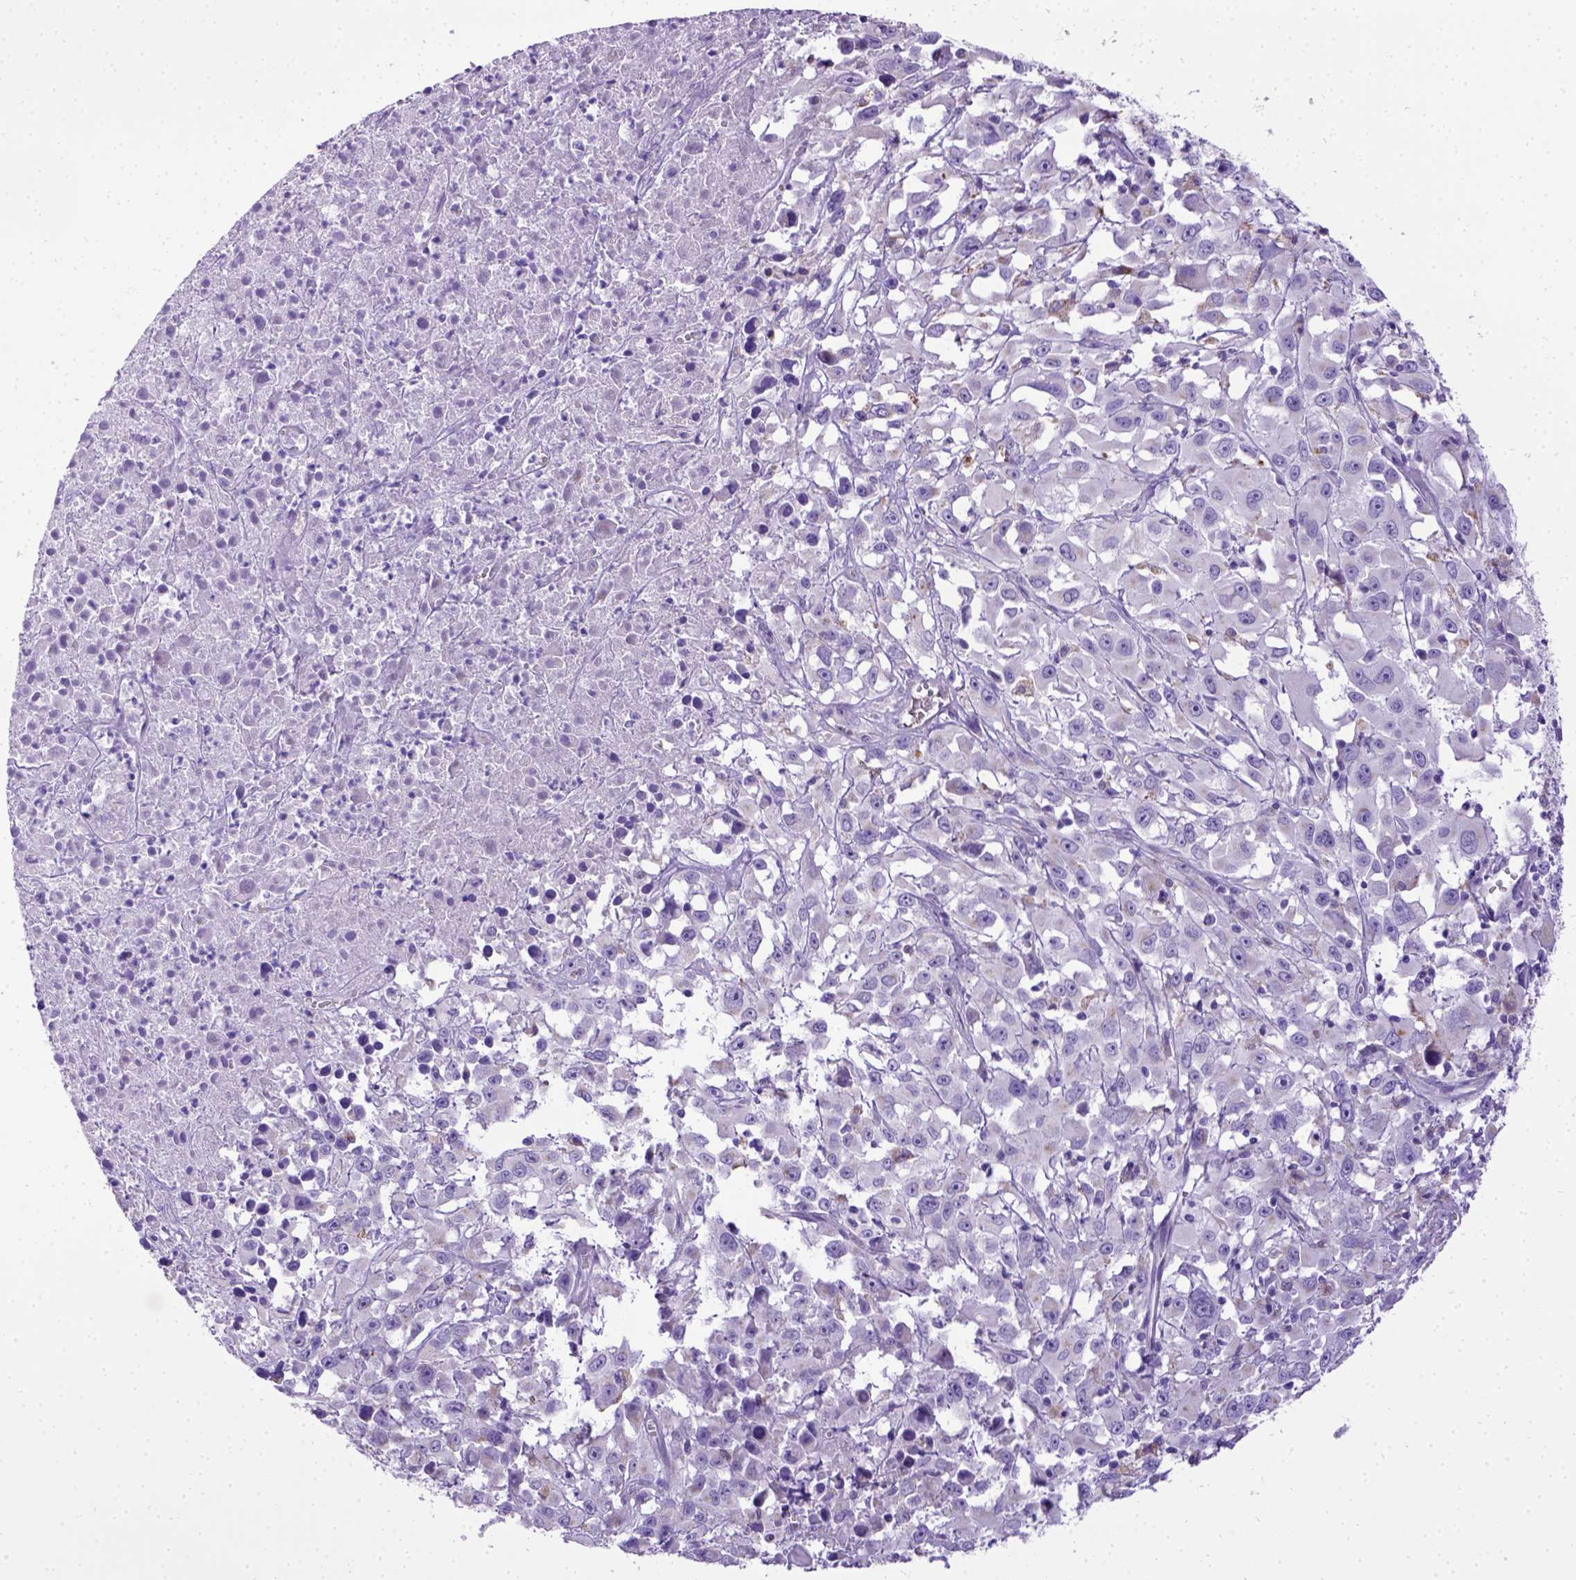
{"staining": {"intensity": "negative", "quantity": "none", "location": "none"}, "tissue": "melanoma", "cell_type": "Tumor cells", "image_type": "cancer", "snomed": [{"axis": "morphology", "description": "Malignant melanoma, Metastatic site"}, {"axis": "topography", "description": "Soft tissue"}], "caption": "Protein analysis of melanoma shows no significant expression in tumor cells.", "gene": "SPEF1", "patient": {"sex": "male", "age": 50}}